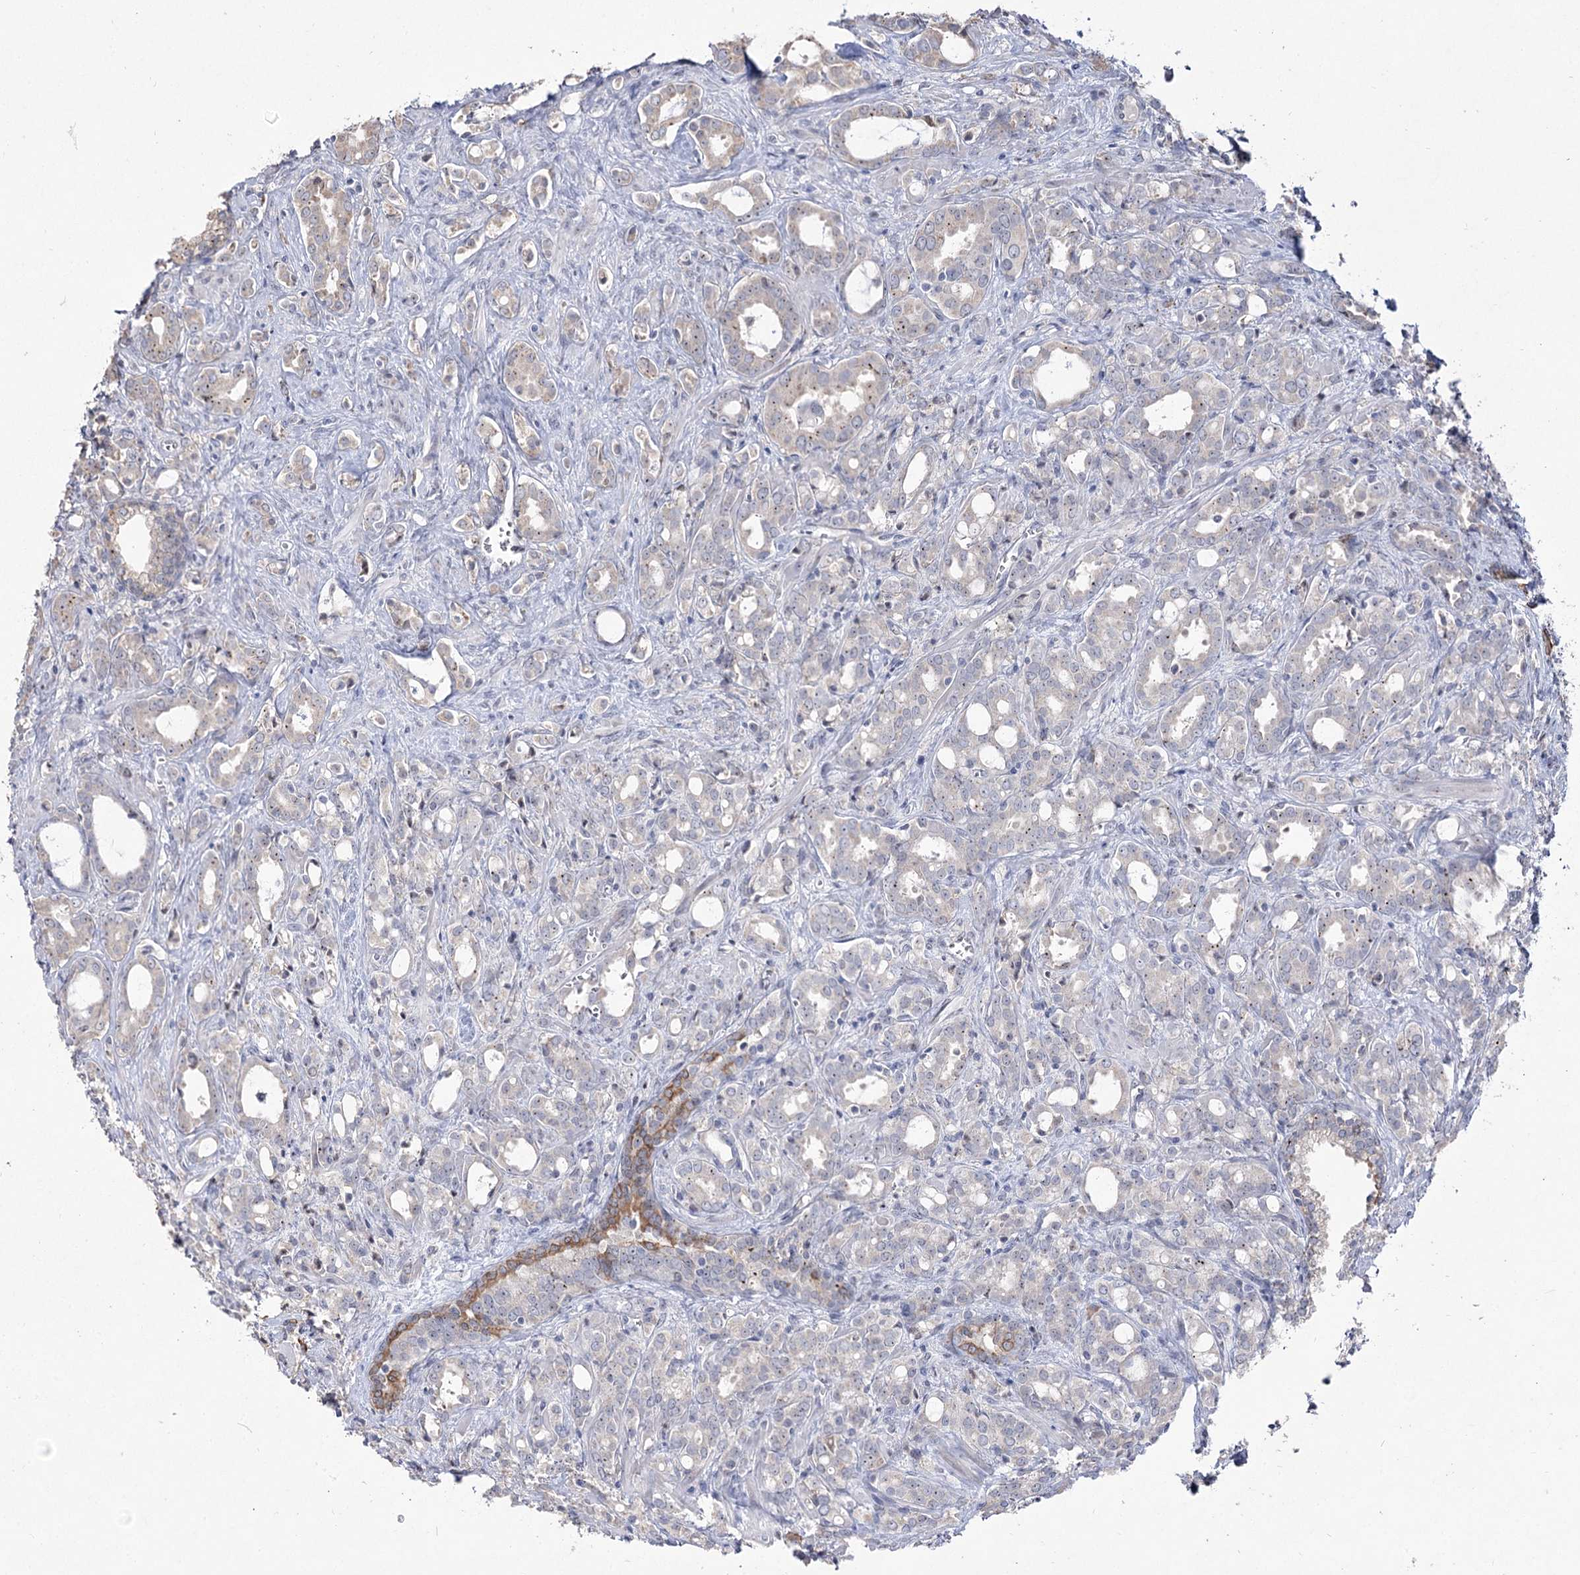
{"staining": {"intensity": "negative", "quantity": "none", "location": "none"}, "tissue": "prostate cancer", "cell_type": "Tumor cells", "image_type": "cancer", "snomed": [{"axis": "morphology", "description": "Adenocarcinoma, High grade"}, {"axis": "topography", "description": "Prostate"}], "caption": "Photomicrograph shows no protein staining in tumor cells of prostate cancer tissue.", "gene": "DDX50", "patient": {"sex": "male", "age": 72}}